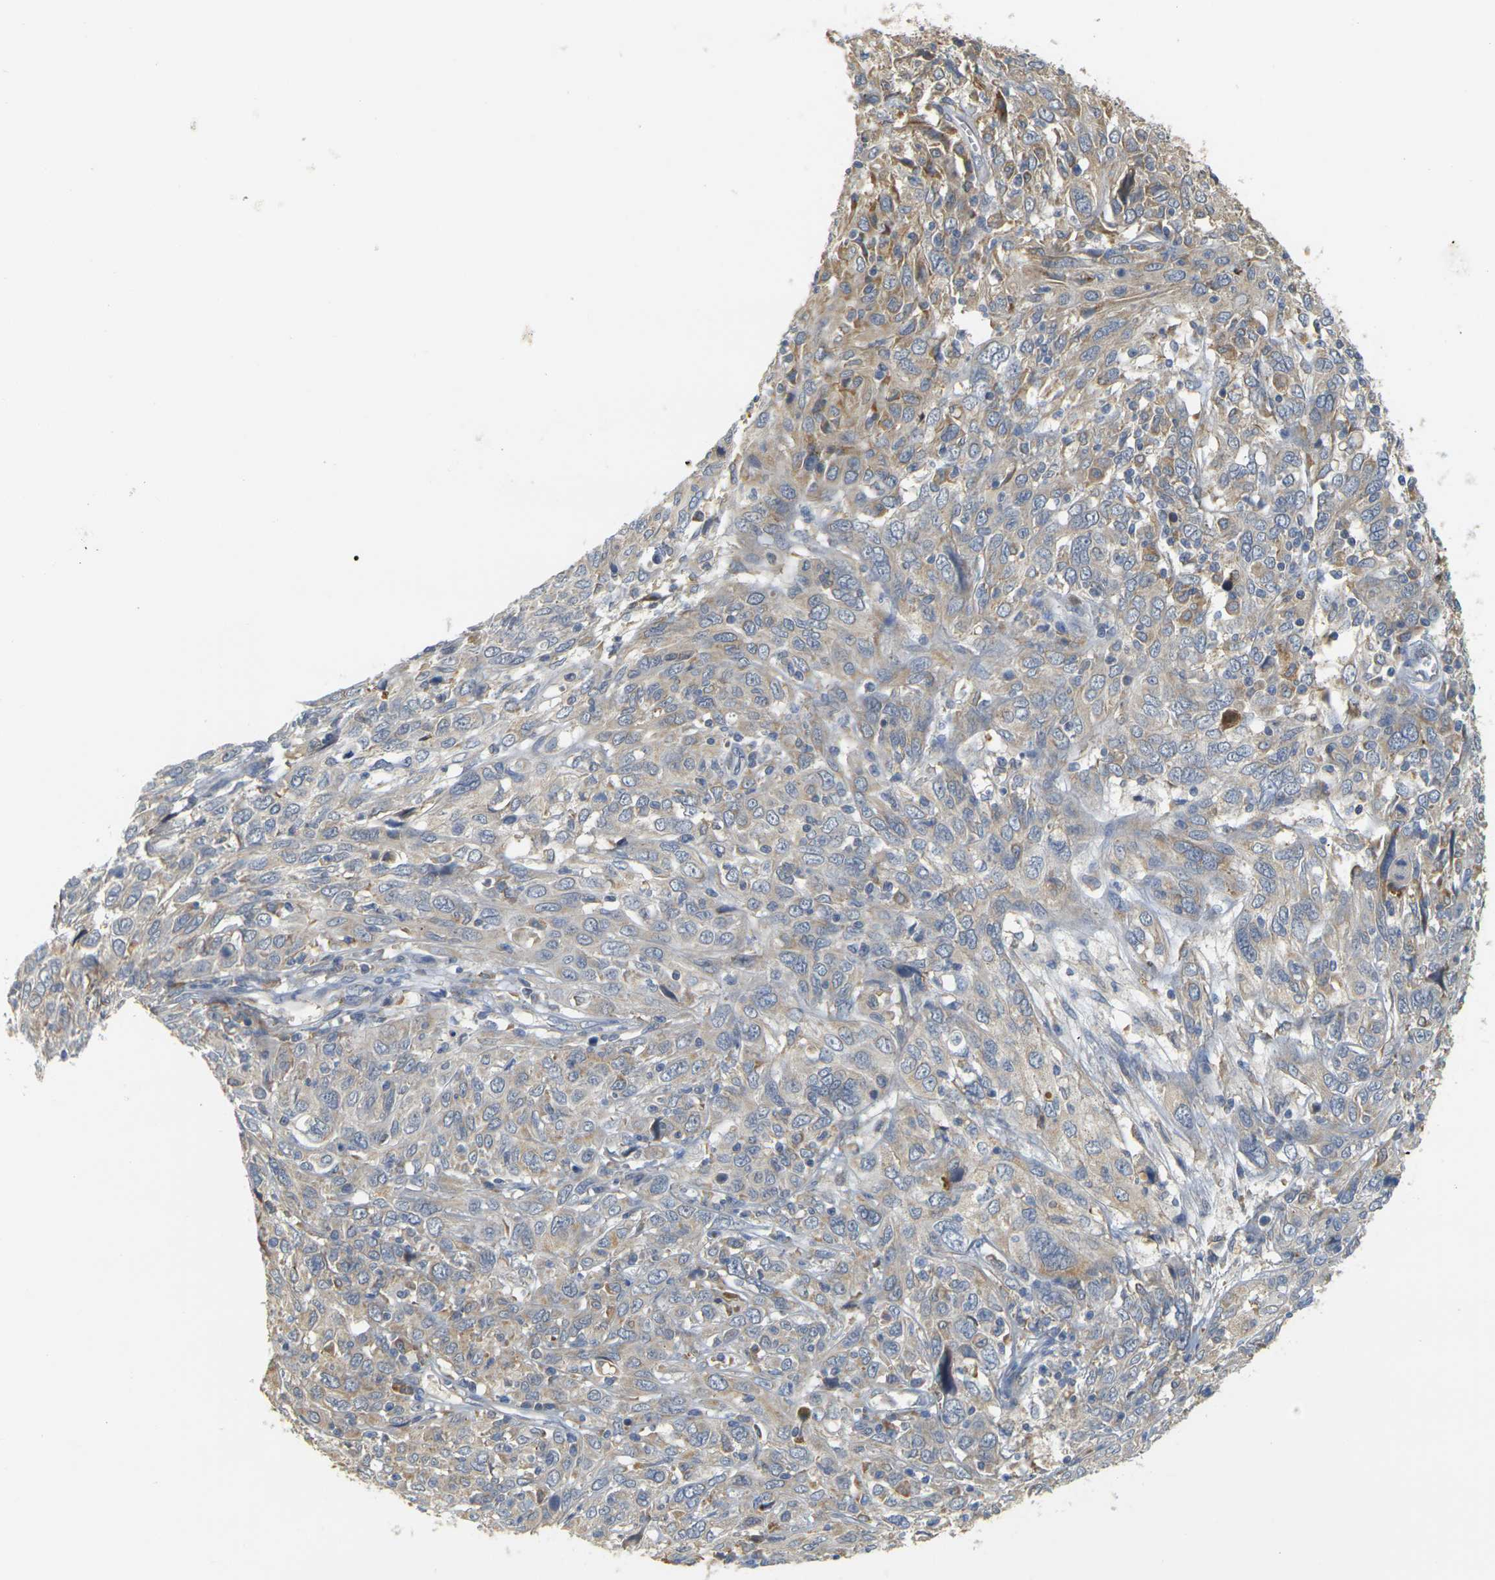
{"staining": {"intensity": "weak", "quantity": ">75%", "location": "cytoplasmic/membranous"}, "tissue": "cervical cancer", "cell_type": "Tumor cells", "image_type": "cancer", "snomed": [{"axis": "morphology", "description": "Squamous cell carcinoma, NOS"}, {"axis": "topography", "description": "Cervix"}], "caption": "Protein staining demonstrates weak cytoplasmic/membranous staining in about >75% of tumor cells in squamous cell carcinoma (cervical).", "gene": "GDAP1", "patient": {"sex": "female", "age": 46}}